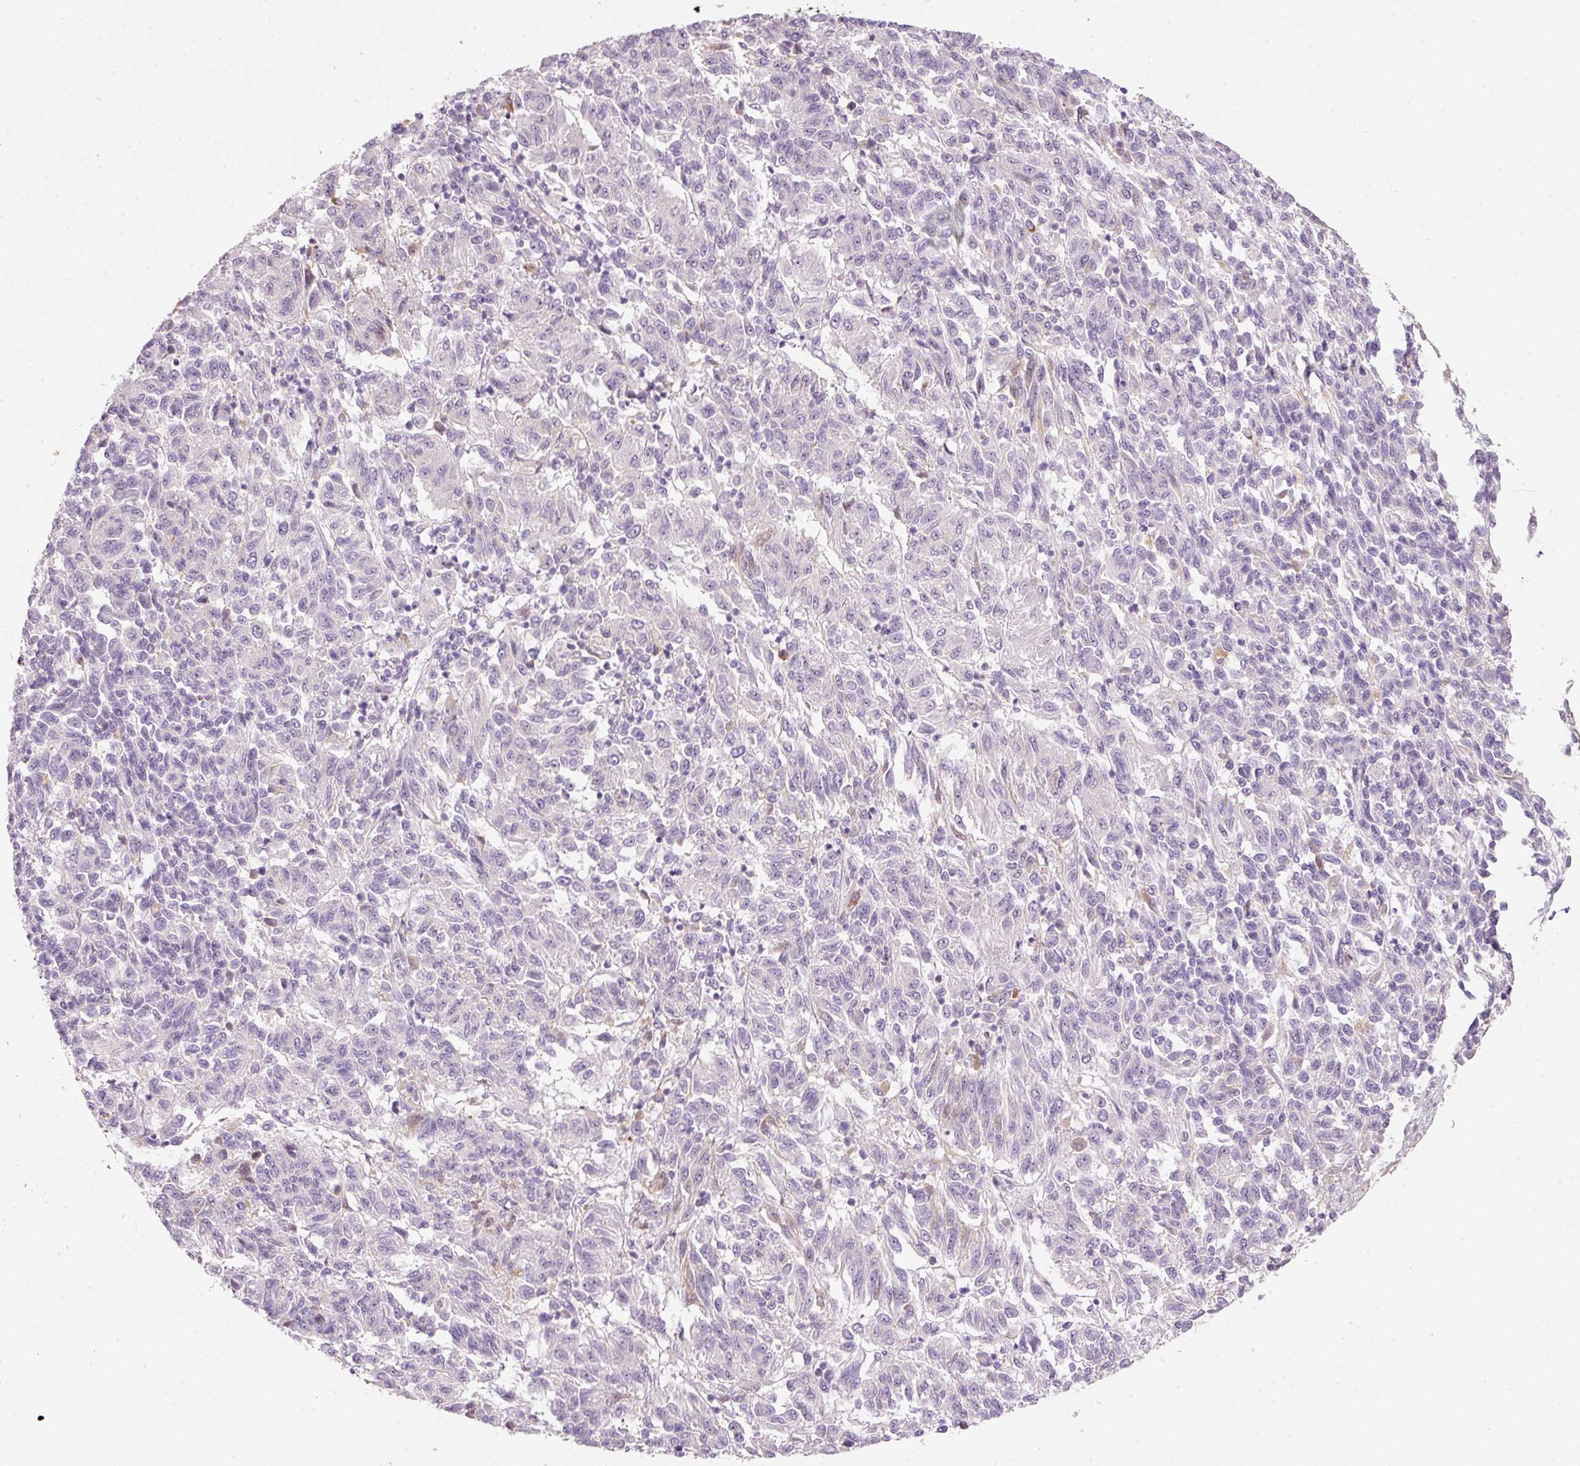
{"staining": {"intensity": "weak", "quantity": "<25%", "location": "cytoplasmic/membranous"}, "tissue": "melanoma", "cell_type": "Tumor cells", "image_type": "cancer", "snomed": [{"axis": "morphology", "description": "Malignant melanoma, Metastatic site"}, {"axis": "topography", "description": "Lung"}], "caption": "A high-resolution histopathology image shows immunohistochemistry staining of malignant melanoma (metastatic site), which shows no significant positivity in tumor cells. (DAB immunohistochemistry (IHC) with hematoxylin counter stain).", "gene": "TMEM37", "patient": {"sex": "male", "age": 64}}